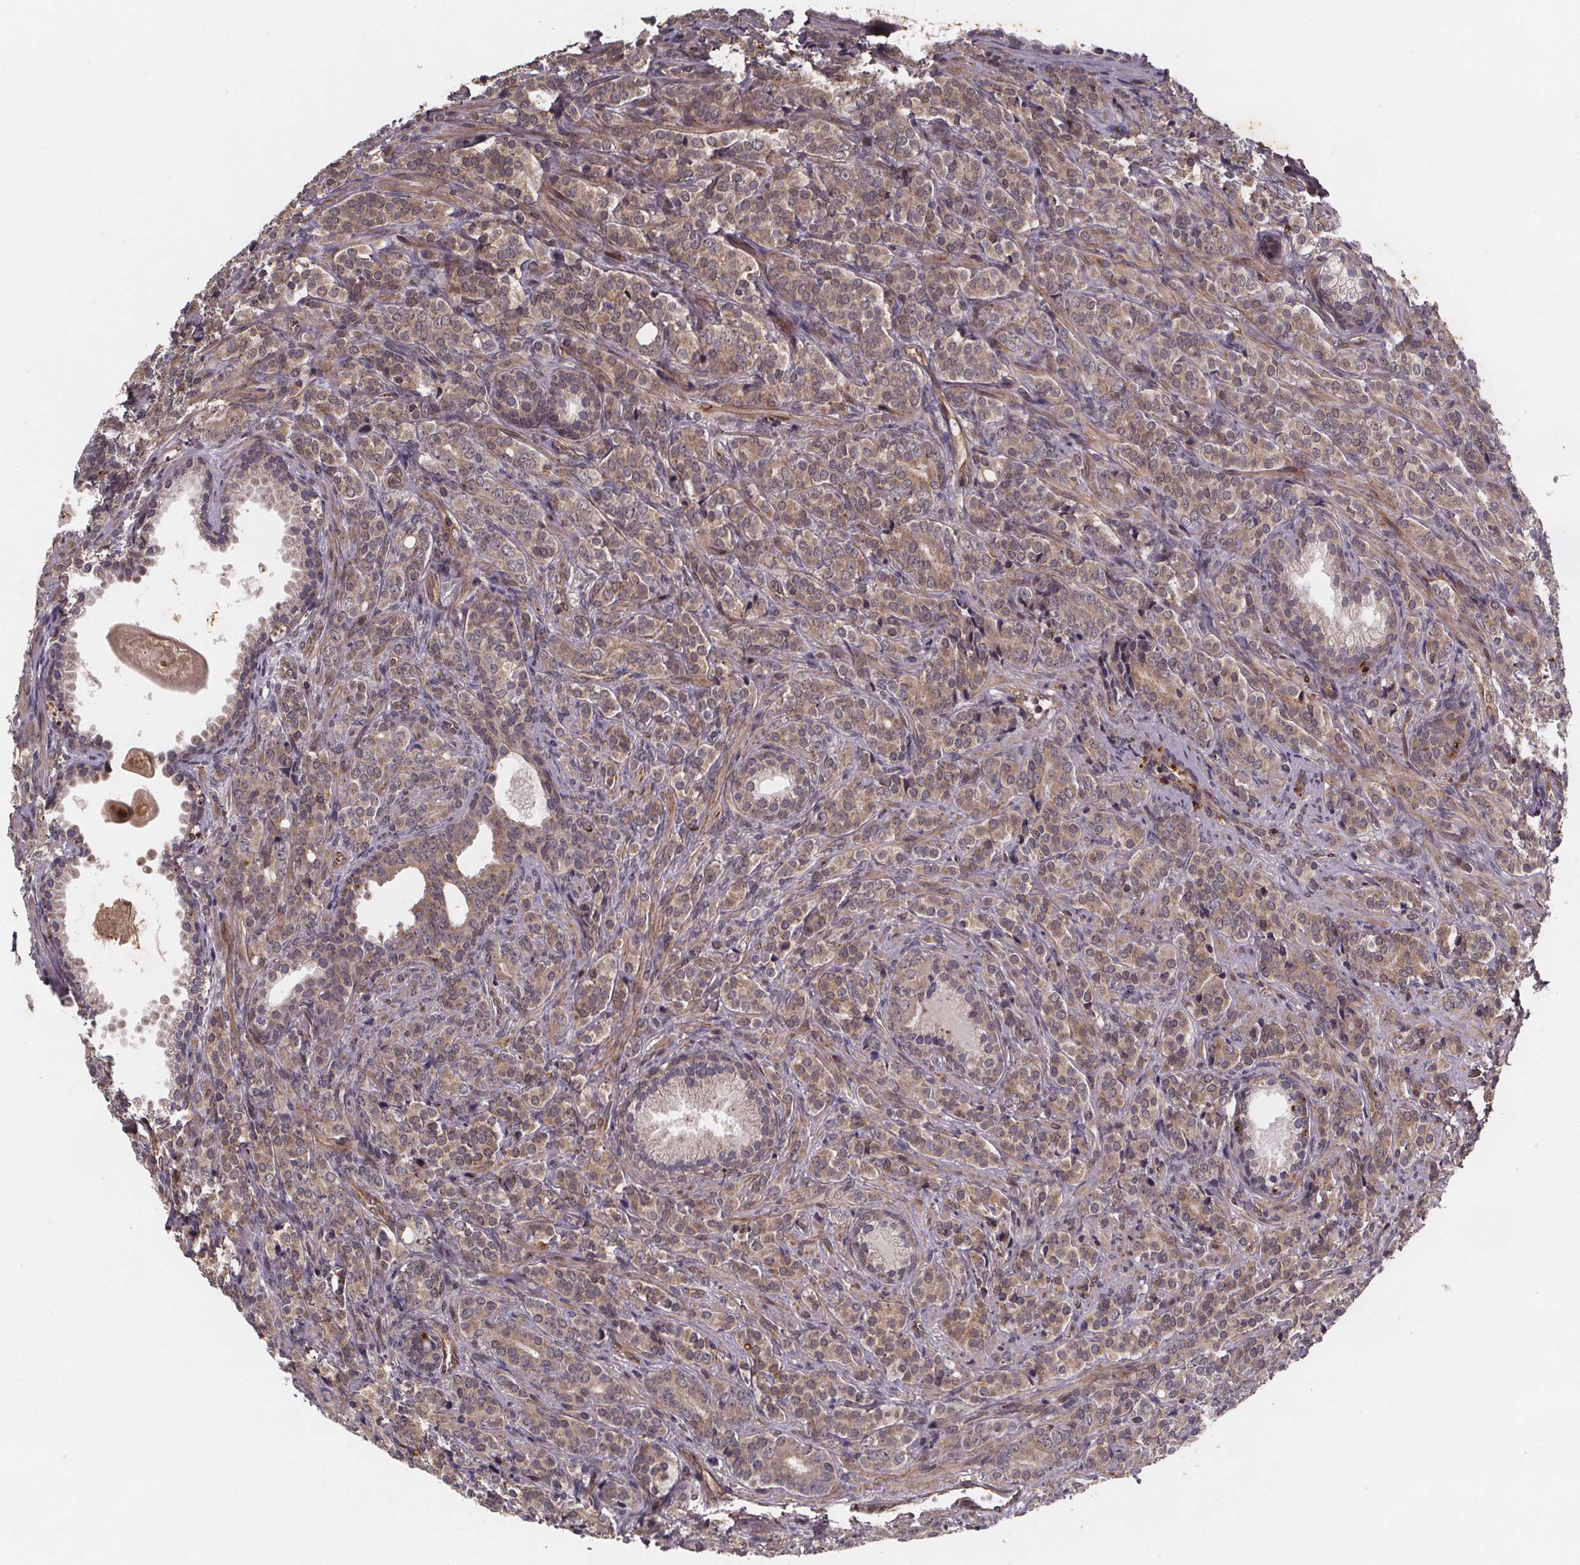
{"staining": {"intensity": "moderate", "quantity": ">75%", "location": "cytoplasmic/membranous"}, "tissue": "prostate cancer", "cell_type": "Tumor cells", "image_type": "cancer", "snomed": [{"axis": "morphology", "description": "Adenocarcinoma, High grade"}, {"axis": "topography", "description": "Prostate"}], "caption": "High-power microscopy captured an immunohistochemistry micrograph of high-grade adenocarcinoma (prostate), revealing moderate cytoplasmic/membranous expression in about >75% of tumor cells.", "gene": "PIERCE2", "patient": {"sex": "male", "age": 84}}